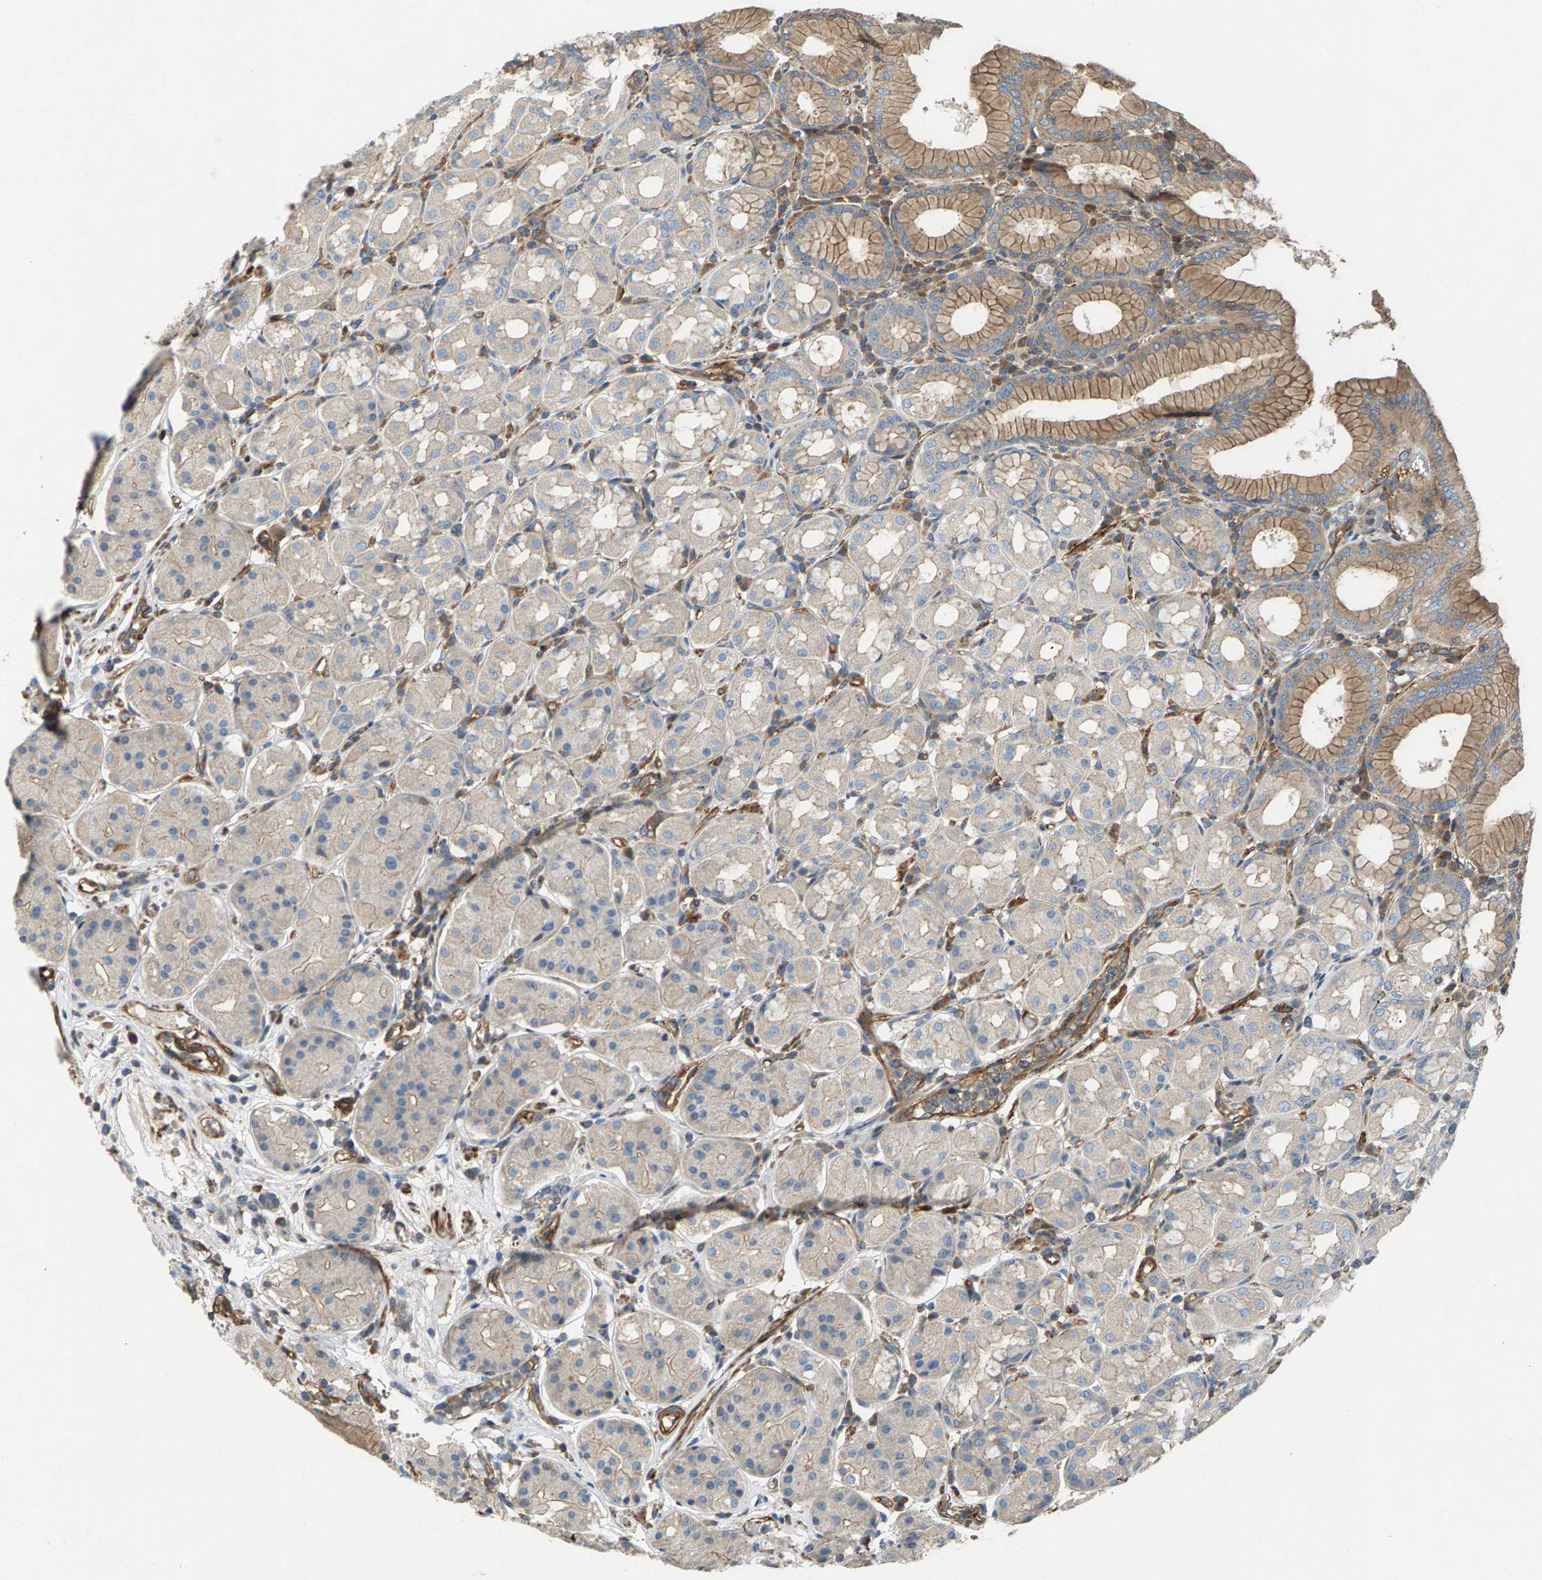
{"staining": {"intensity": "weak", "quantity": "<25%", "location": "cytoplasmic/membranous"}, "tissue": "stomach", "cell_type": "Glandular cells", "image_type": "normal", "snomed": [{"axis": "morphology", "description": "Normal tissue, NOS"}, {"axis": "topography", "description": "Stomach"}, {"axis": "topography", "description": "Stomach, lower"}], "caption": "Protein analysis of benign stomach shows no significant expression in glandular cells.", "gene": "PDCL", "patient": {"sex": "female", "age": 56}}